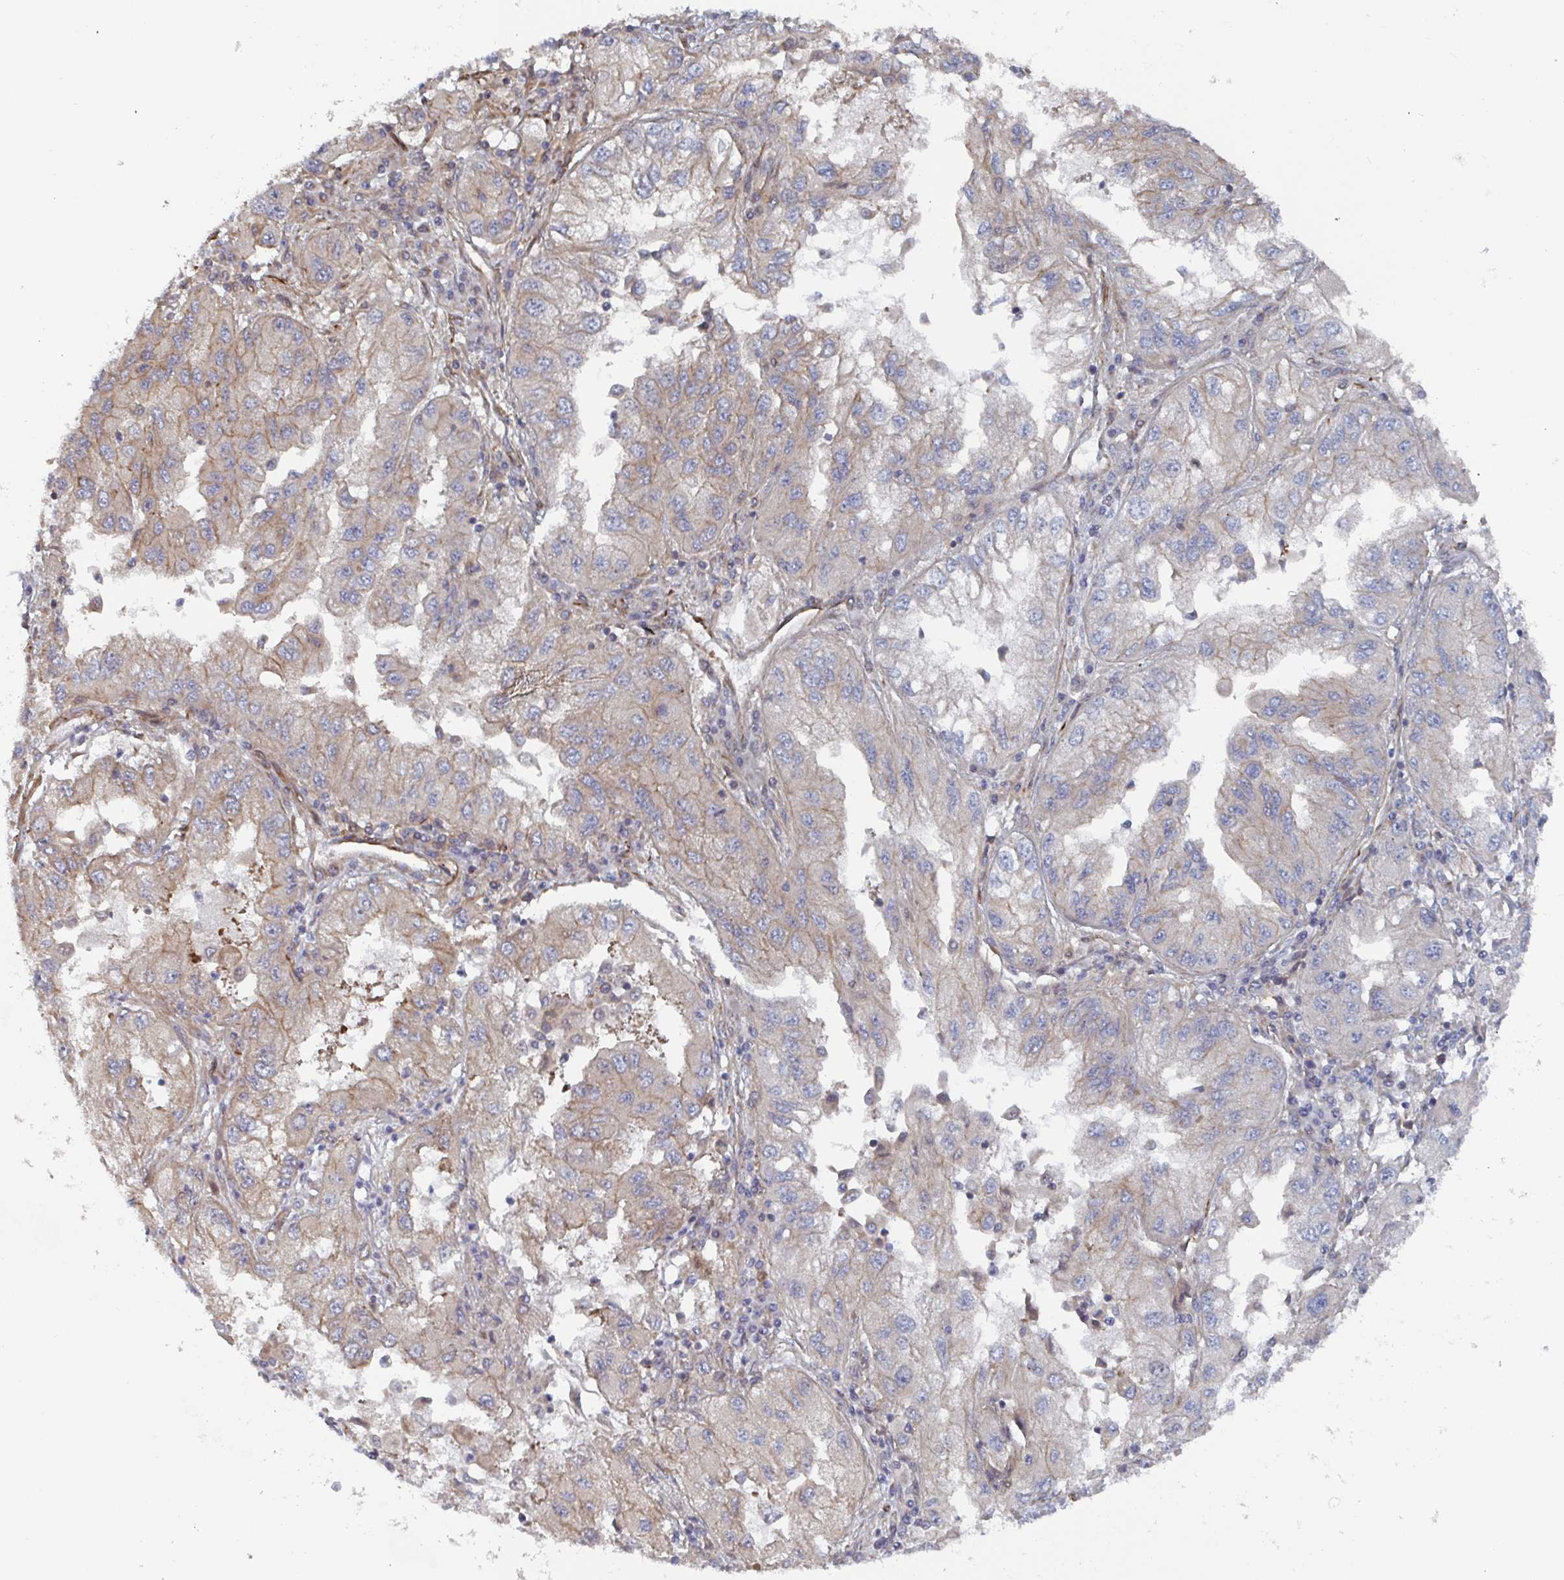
{"staining": {"intensity": "weak", "quantity": "<25%", "location": "cytoplasmic/membranous"}, "tissue": "lung cancer", "cell_type": "Tumor cells", "image_type": "cancer", "snomed": [{"axis": "morphology", "description": "Adenocarcinoma, NOS"}, {"axis": "morphology", "description": "Adenocarcinoma primary or metastatic"}, {"axis": "topography", "description": "Lung"}], "caption": "Tumor cells are negative for brown protein staining in lung cancer (adenocarcinoma primary or metastatic).", "gene": "DVL3", "patient": {"sex": "male", "age": 74}}